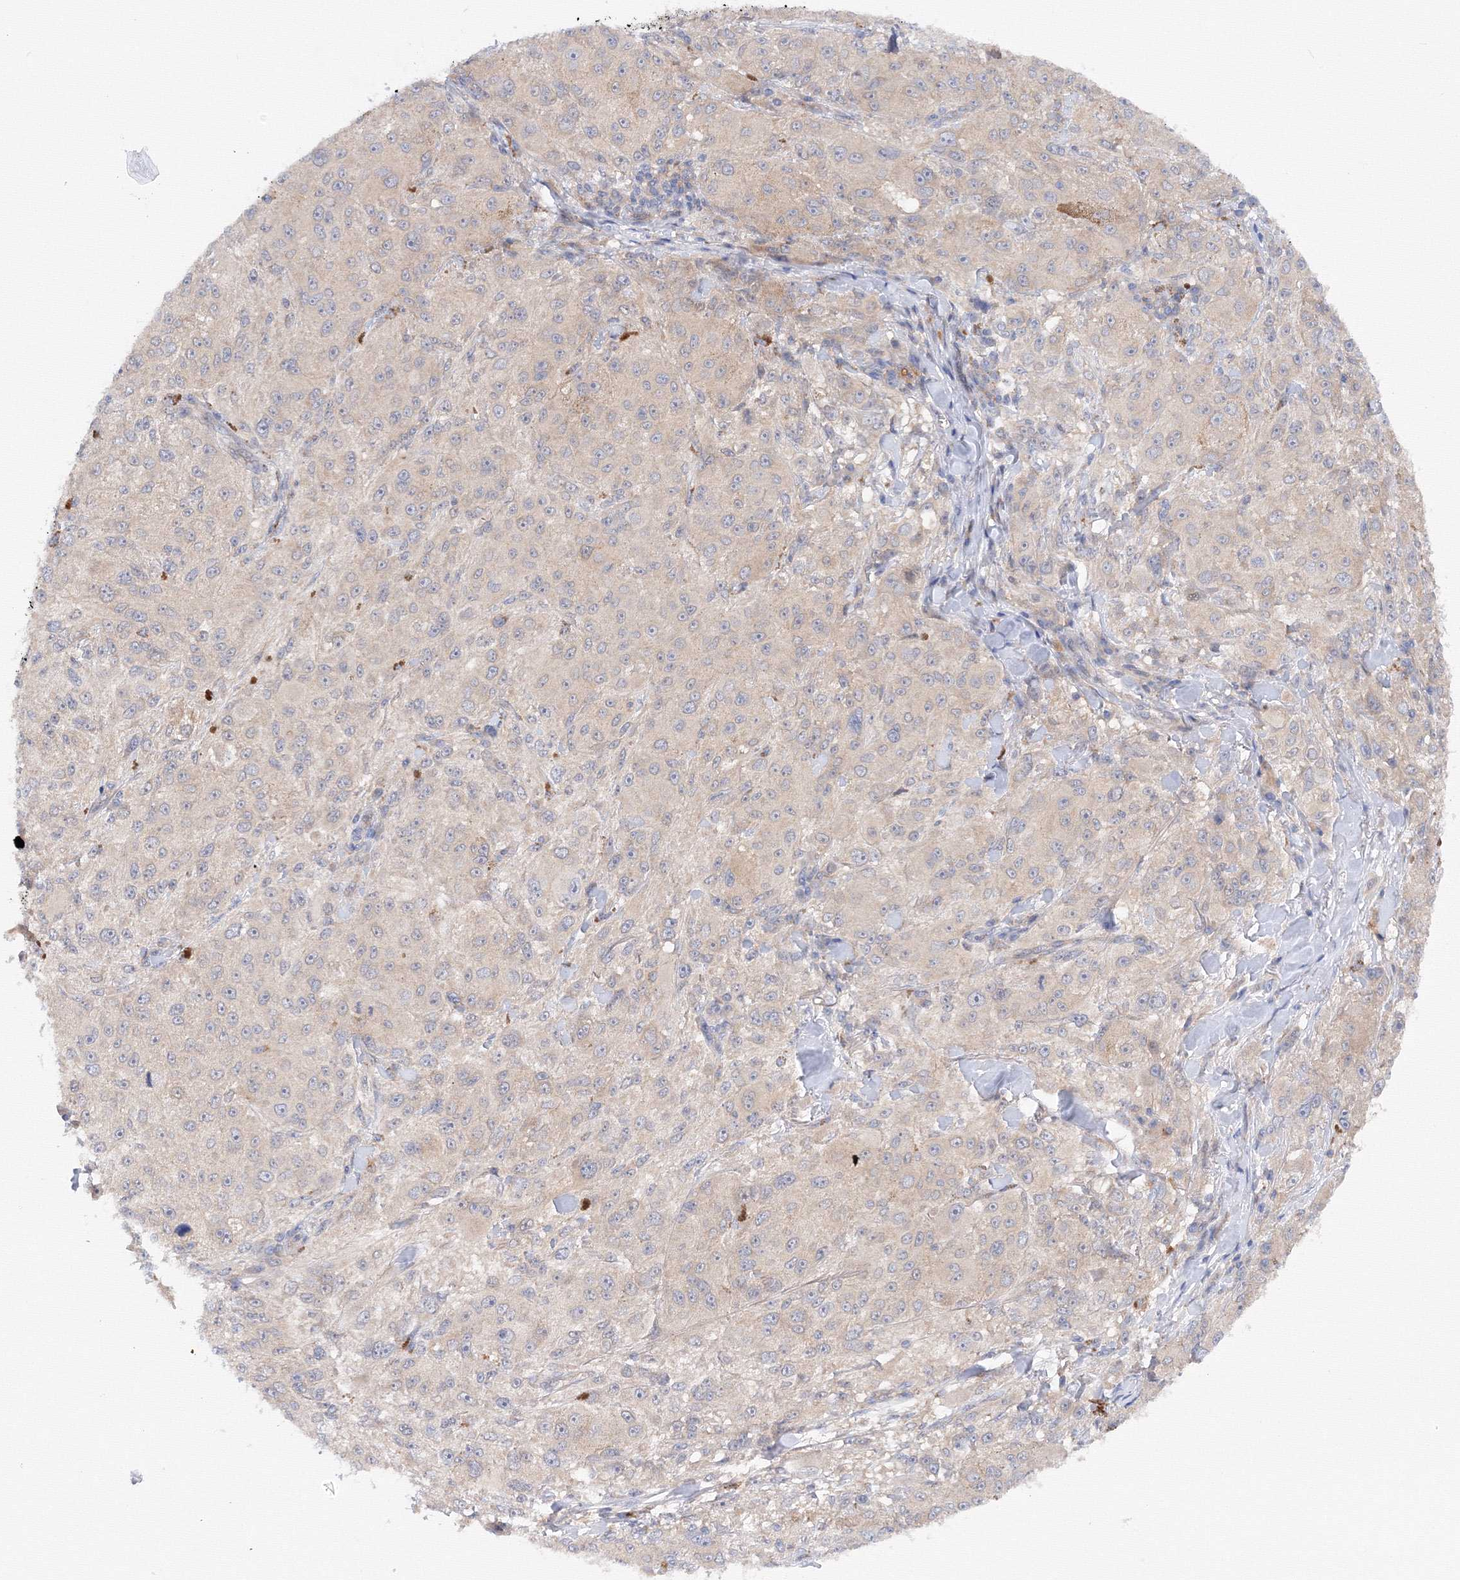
{"staining": {"intensity": "weak", "quantity": "25%-75%", "location": "cytoplasmic/membranous"}, "tissue": "melanoma", "cell_type": "Tumor cells", "image_type": "cancer", "snomed": [{"axis": "morphology", "description": "Necrosis, NOS"}, {"axis": "morphology", "description": "Malignant melanoma, NOS"}, {"axis": "topography", "description": "Skin"}], "caption": "There is low levels of weak cytoplasmic/membranous staining in tumor cells of malignant melanoma, as demonstrated by immunohistochemical staining (brown color).", "gene": "DIS3L2", "patient": {"sex": "female", "age": 87}}